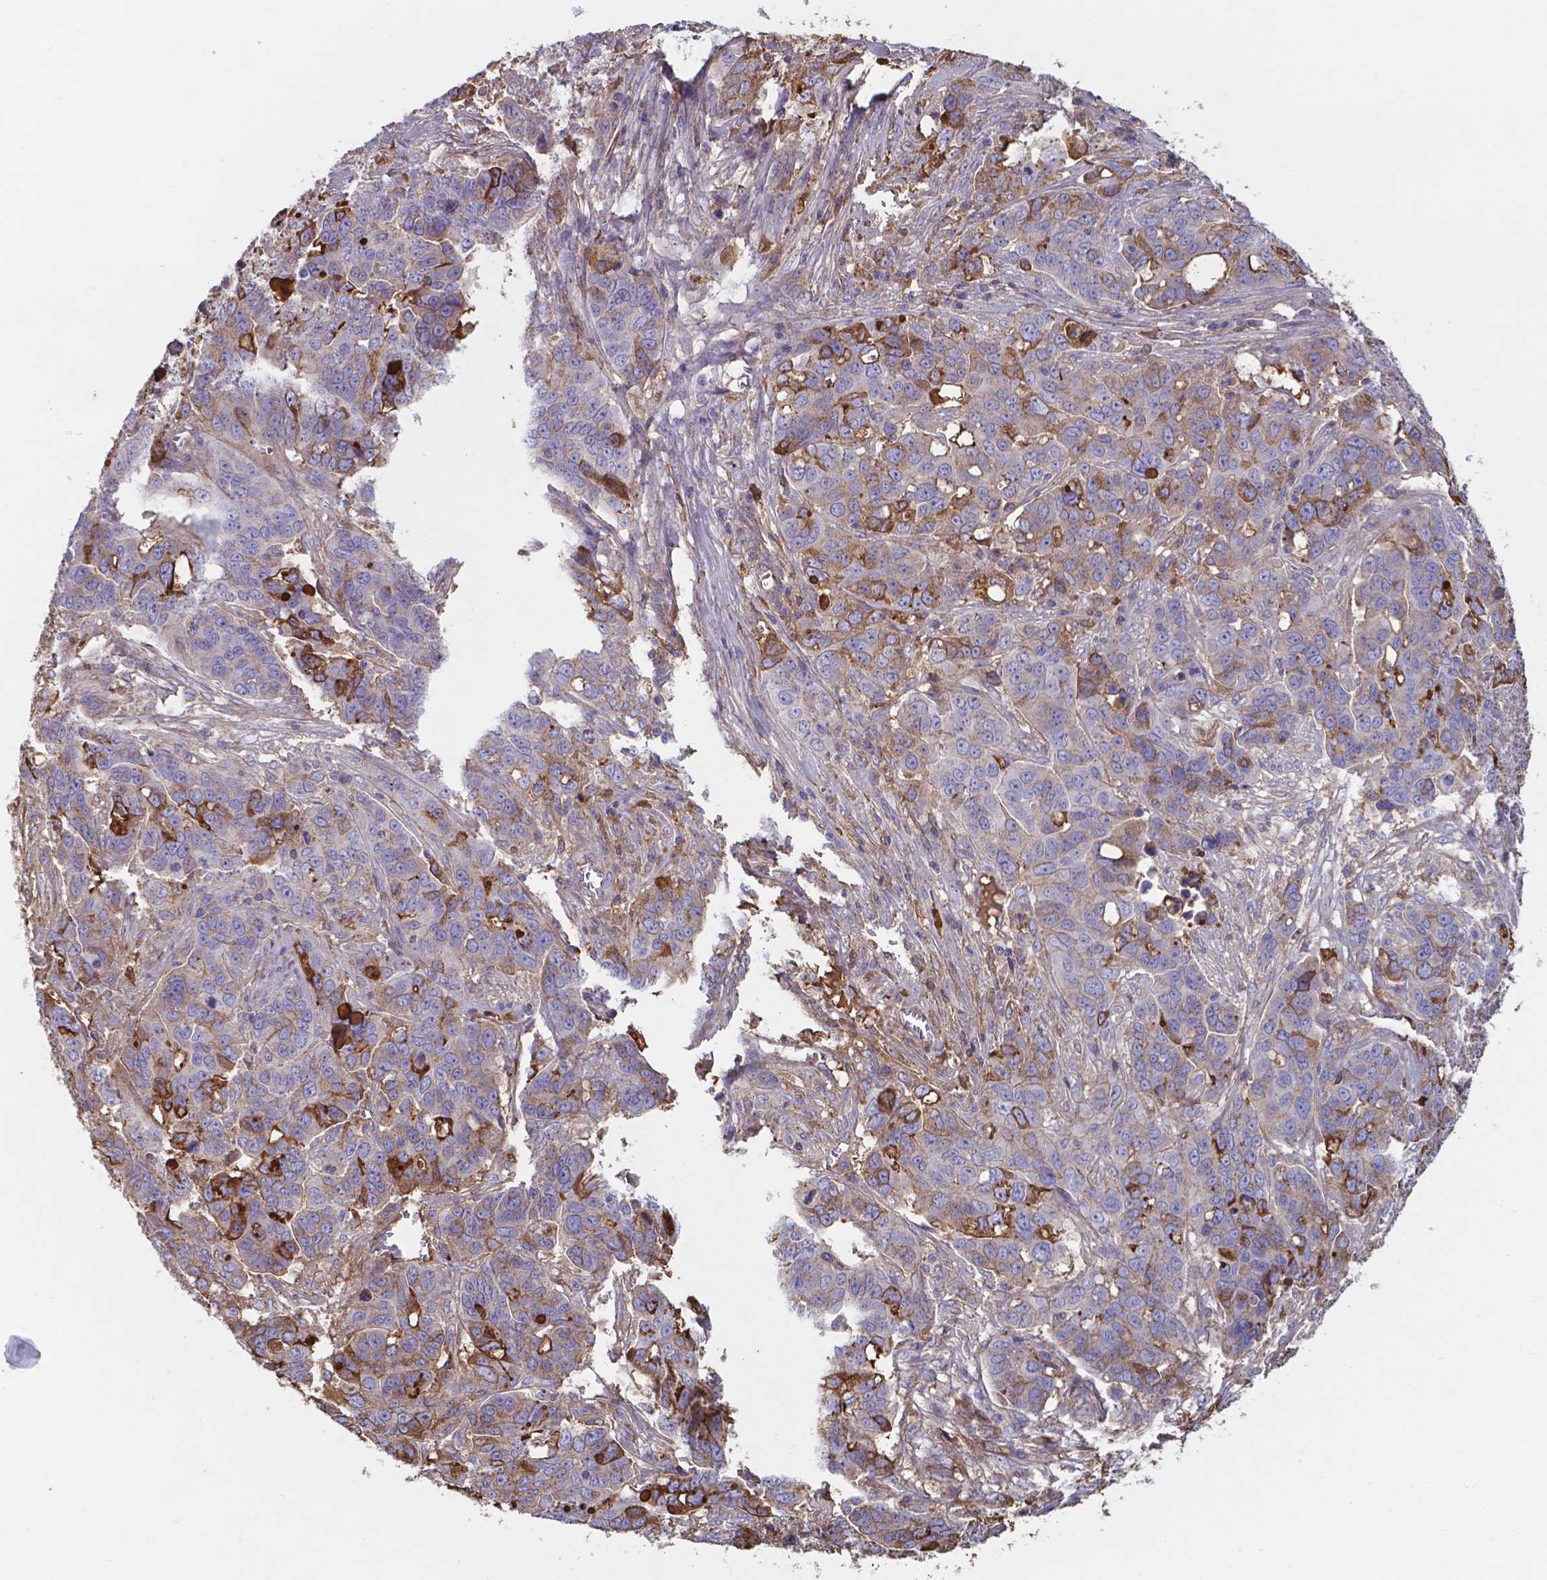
{"staining": {"intensity": "moderate", "quantity": "25%-75%", "location": "cytoplasmic/membranous"}, "tissue": "ovarian cancer", "cell_type": "Tumor cells", "image_type": "cancer", "snomed": [{"axis": "morphology", "description": "Carcinoma, endometroid"}, {"axis": "topography", "description": "Ovary"}], "caption": "Ovarian endometroid carcinoma tissue exhibits moderate cytoplasmic/membranous expression in about 25%-75% of tumor cells, visualized by immunohistochemistry.", "gene": "SERPINA1", "patient": {"sex": "female", "age": 78}}